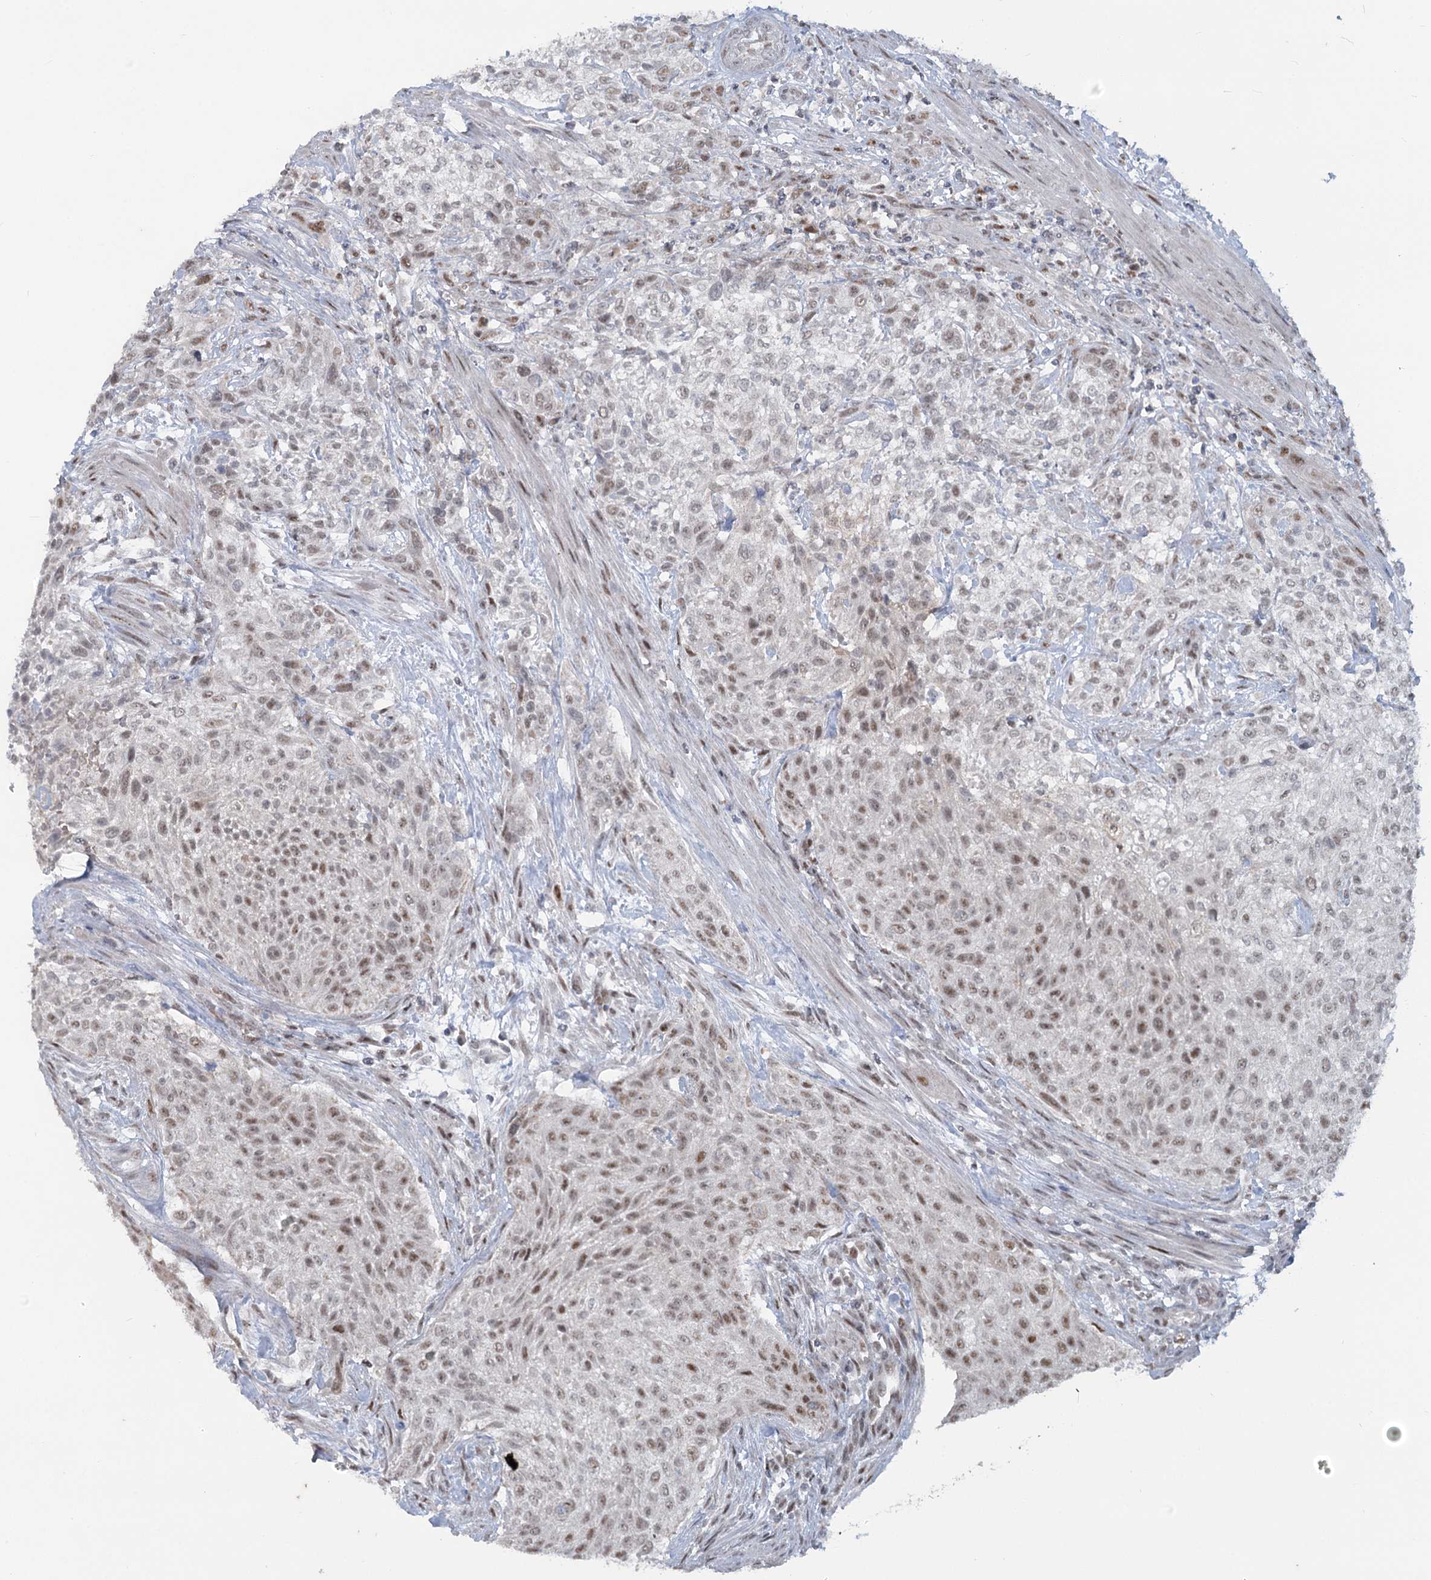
{"staining": {"intensity": "moderate", "quantity": ">75%", "location": "nuclear"}, "tissue": "urothelial cancer", "cell_type": "Tumor cells", "image_type": "cancer", "snomed": [{"axis": "morphology", "description": "Normal tissue, NOS"}, {"axis": "morphology", "description": "Urothelial carcinoma, NOS"}, {"axis": "topography", "description": "Urinary bladder"}, {"axis": "topography", "description": "Peripheral nerve tissue"}], "caption": "Tumor cells show medium levels of moderate nuclear staining in about >75% of cells in transitional cell carcinoma.", "gene": "MTG1", "patient": {"sex": "male", "age": 35}}